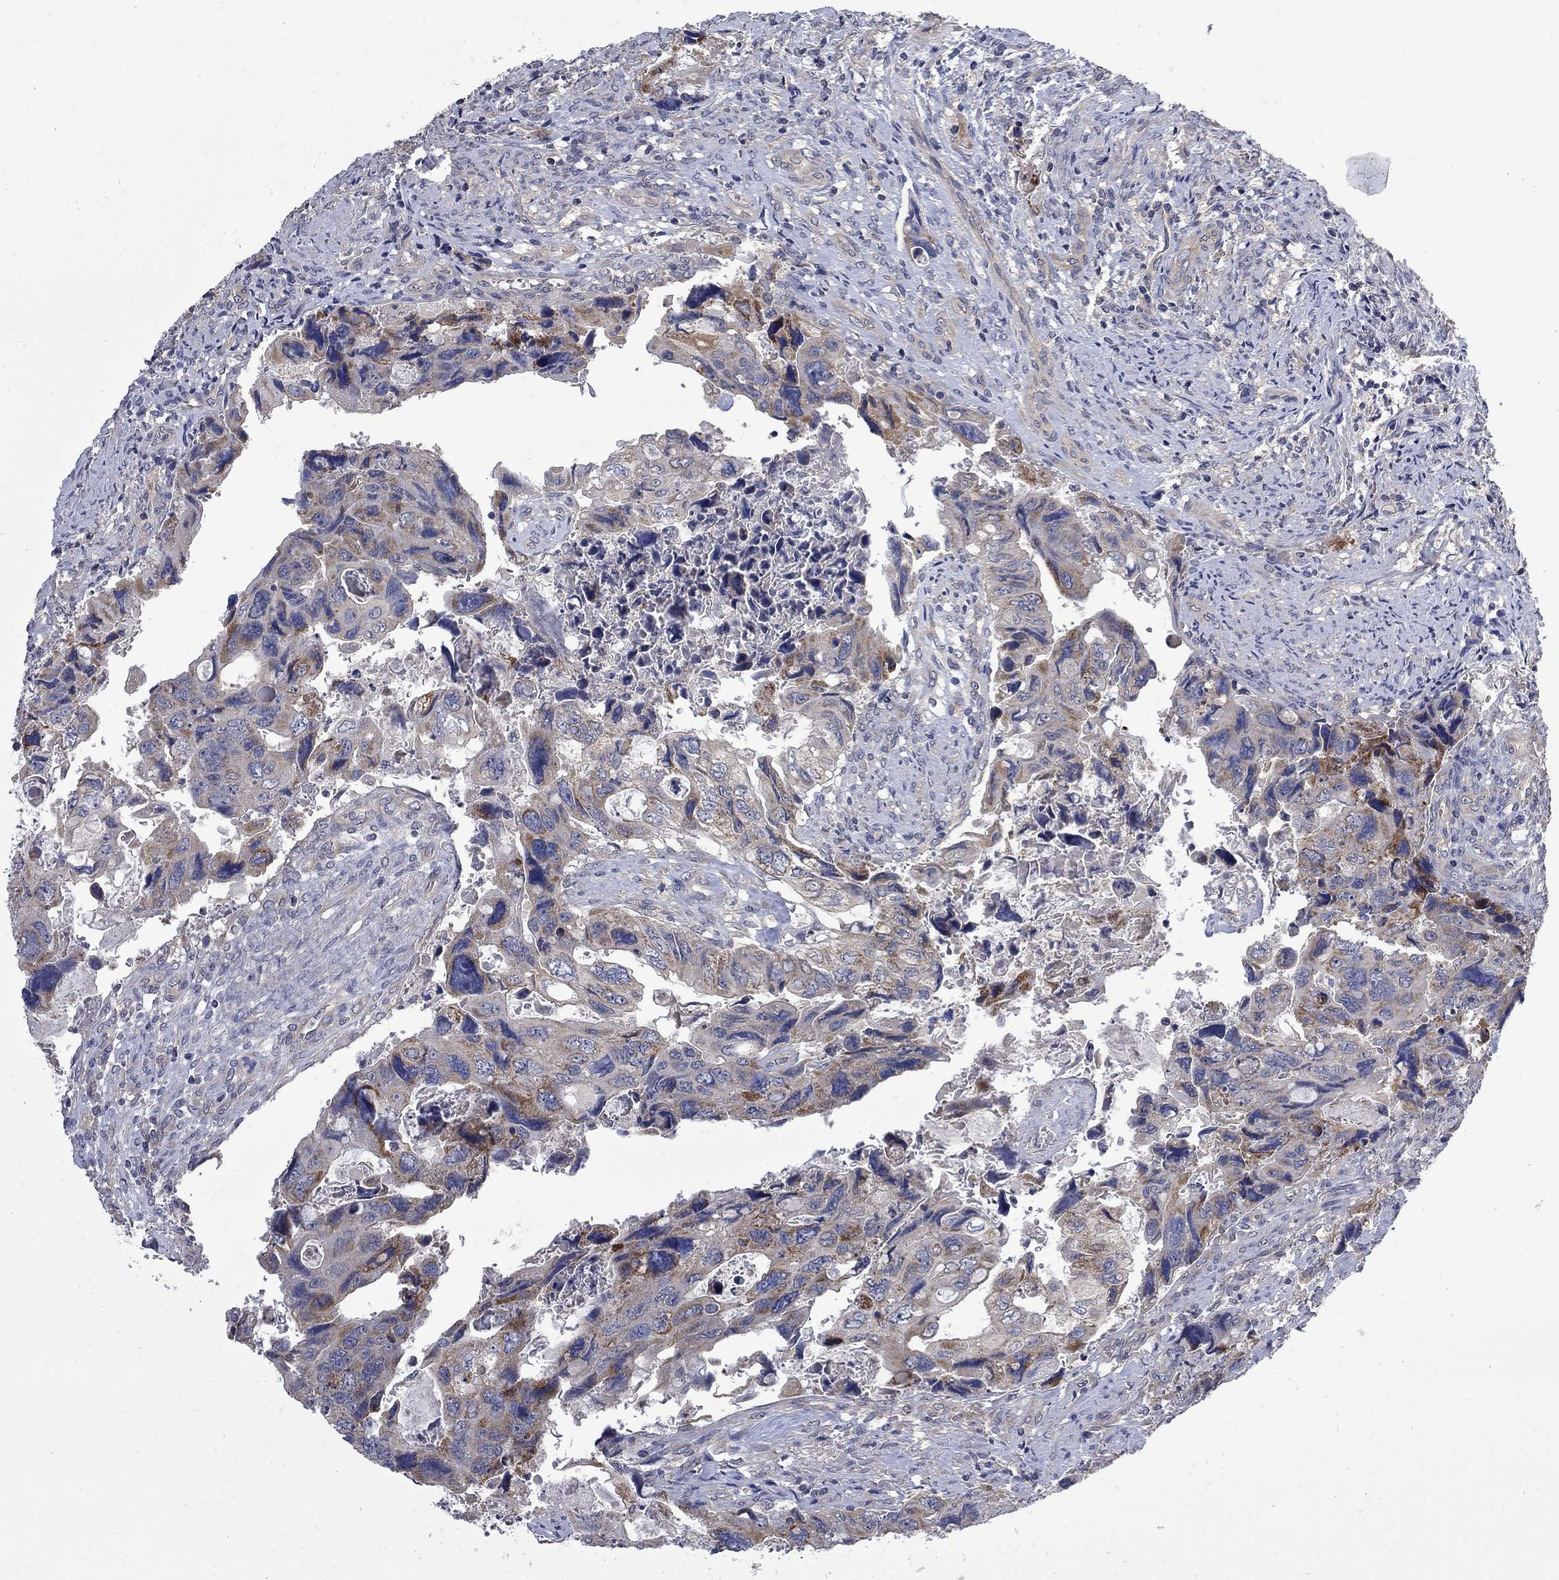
{"staining": {"intensity": "strong", "quantity": "<25%", "location": "cytoplasmic/membranous"}, "tissue": "colorectal cancer", "cell_type": "Tumor cells", "image_type": "cancer", "snomed": [{"axis": "morphology", "description": "Adenocarcinoma, NOS"}, {"axis": "topography", "description": "Rectum"}], "caption": "Immunohistochemical staining of colorectal cancer exhibits medium levels of strong cytoplasmic/membranous protein expression in approximately <25% of tumor cells.", "gene": "HSPA12A", "patient": {"sex": "male", "age": 62}}